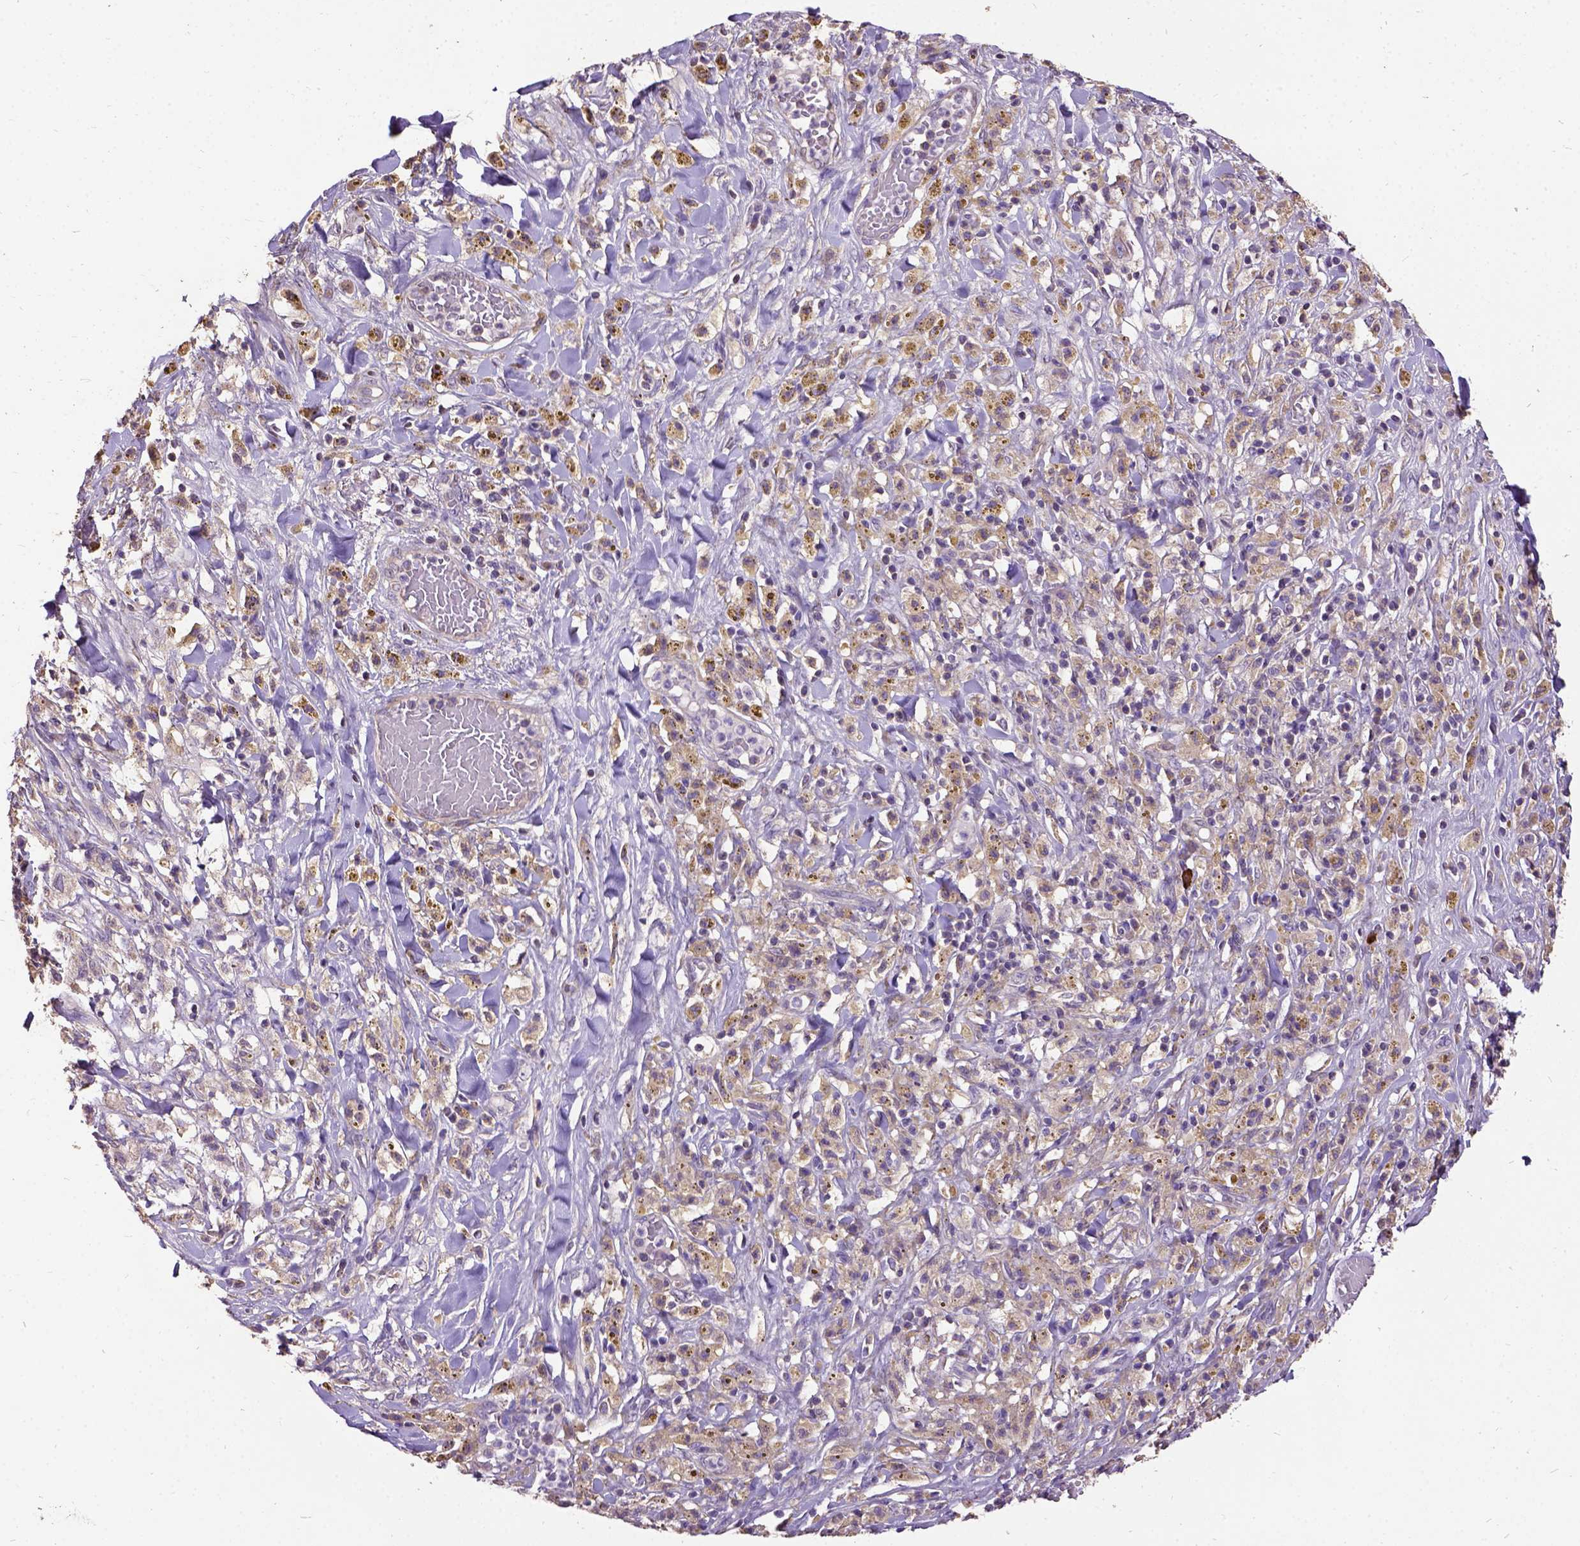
{"staining": {"intensity": "weak", "quantity": ">75%", "location": "cytoplasmic/membranous"}, "tissue": "melanoma", "cell_type": "Tumor cells", "image_type": "cancer", "snomed": [{"axis": "morphology", "description": "Malignant melanoma, NOS"}, {"axis": "topography", "description": "Skin"}], "caption": "Immunohistochemical staining of melanoma exhibits low levels of weak cytoplasmic/membranous expression in about >75% of tumor cells.", "gene": "DQX1", "patient": {"sex": "female", "age": 91}}